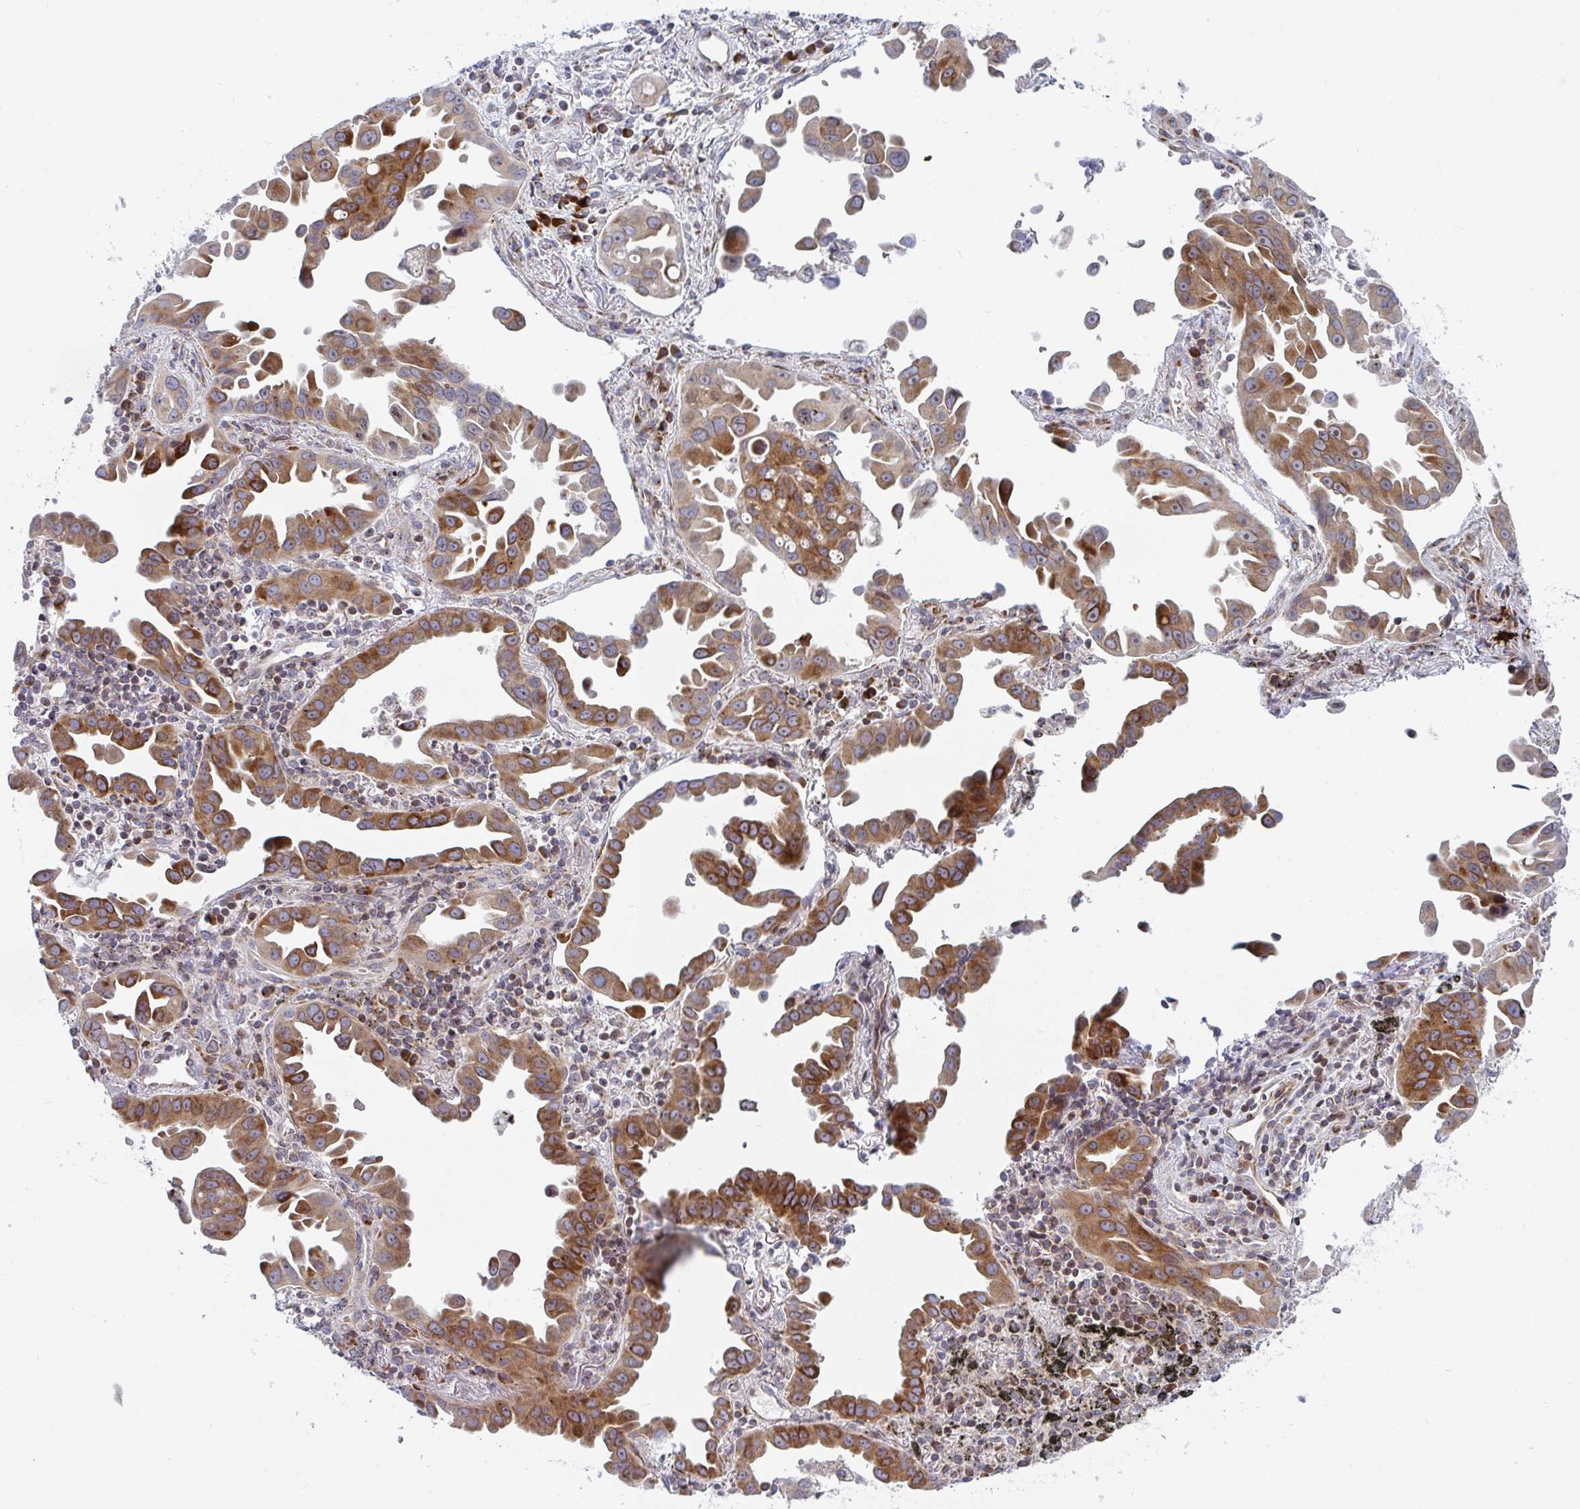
{"staining": {"intensity": "moderate", "quantity": ">75%", "location": "cytoplasmic/membranous"}, "tissue": "lung cancer", "cell_type": "Tumor cells", "image_type": "cancer", "snomed": [{"axis": "morphology", "description": "Adenocarcinoma, NOS"}, {"axis": "topography", "description": "Lung"}], "caption": "A micrograph showing moderate cytoplasmic/membranous staining in approximately >75% of tumor cells in lung cancer (adenocarcinoma), as visualized by brown immunohistochemical staining.", "gene": "PRKCH", "patient": {"sex": "male", "age": 68}}